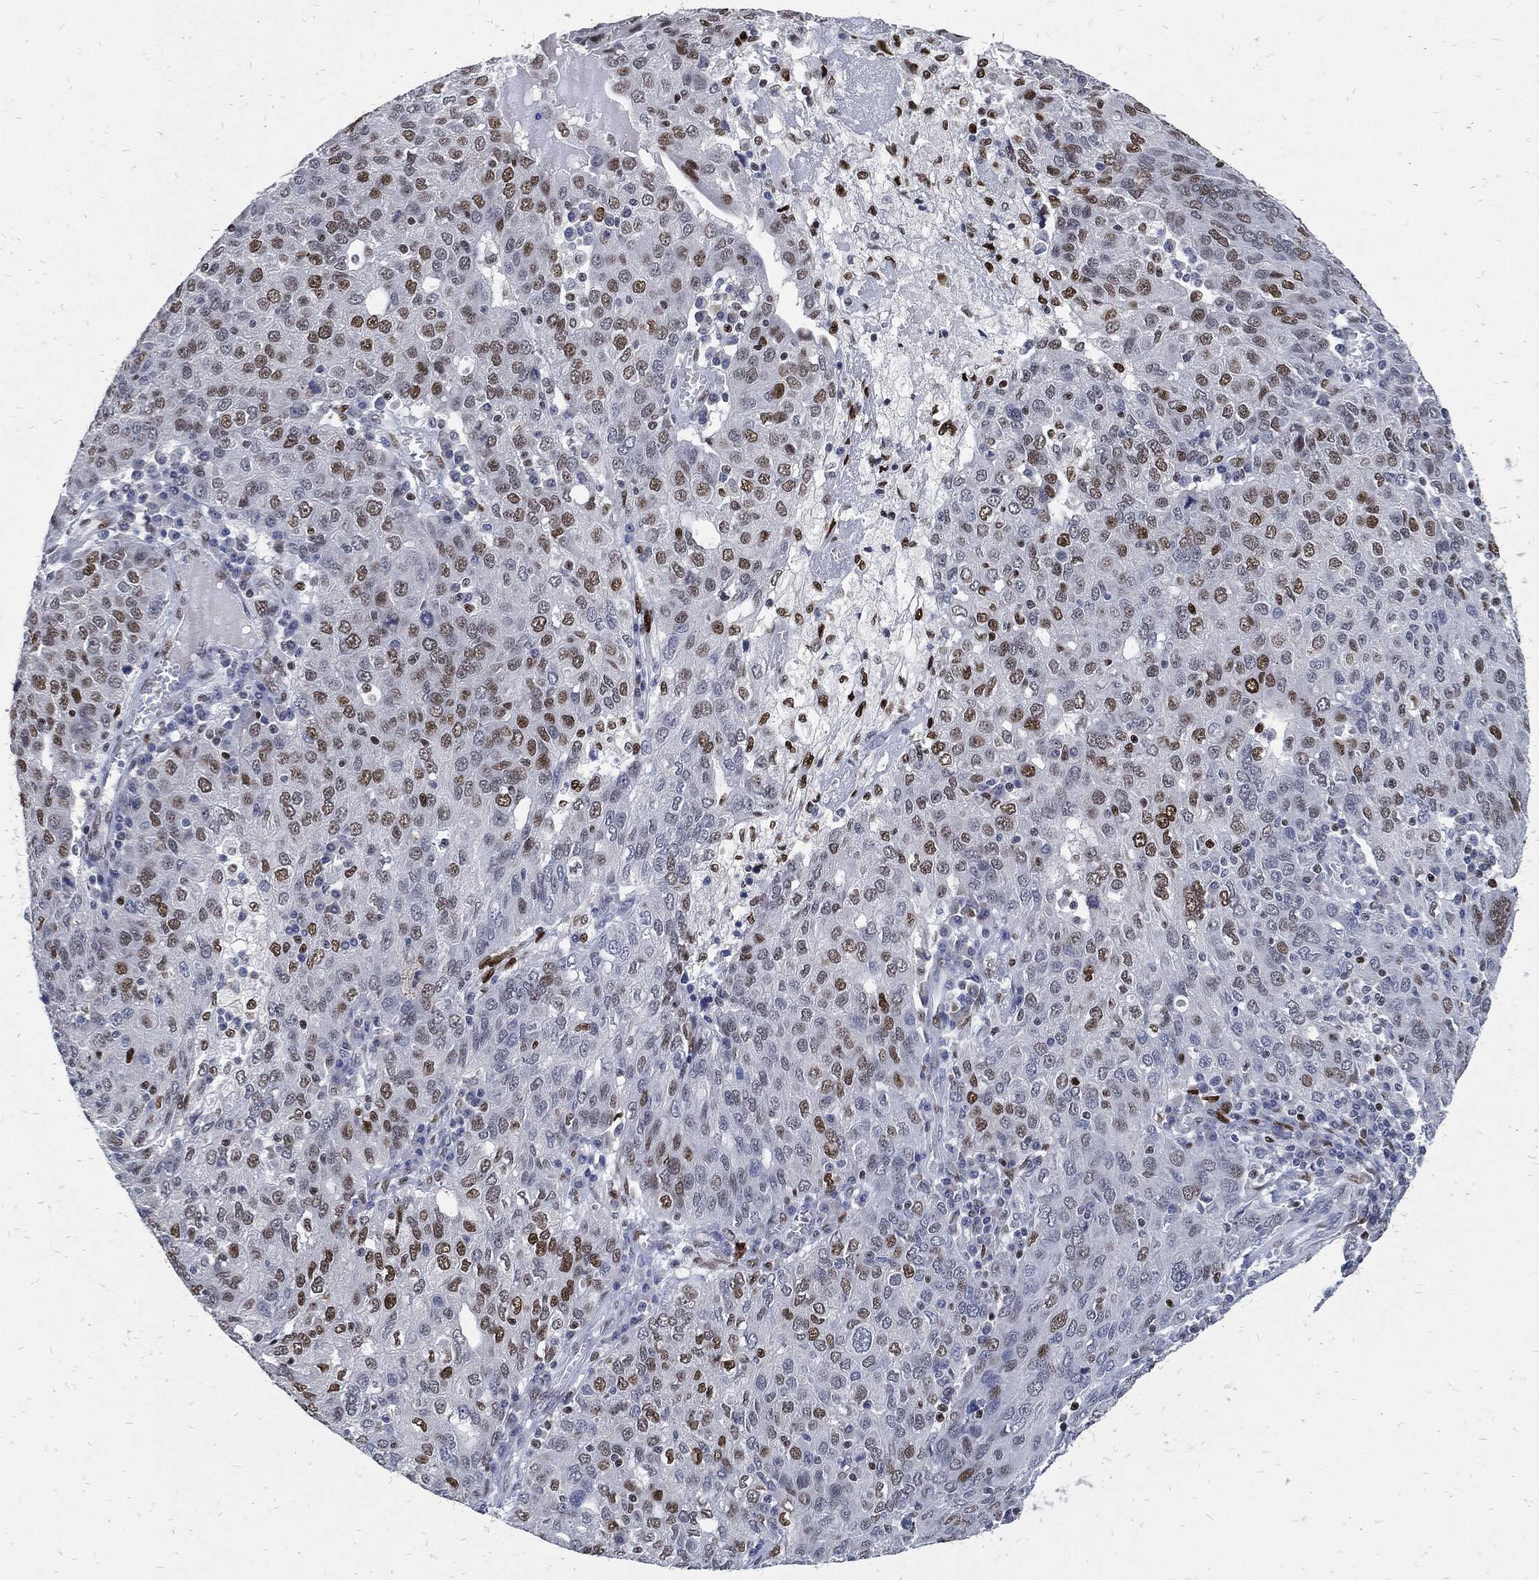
{"staining": {"intensity": "moderate", "quantity": "25%-75%", "location": "nuclear"}, "tissue": "ovarian cancer", "cell_type": "Tumor cells", "image_type": "cancer", "snomed": [{"axis": "morphology", "description": "Carcinoma, endometroid"}, {"axis": "topography", "description": "Ovary"}], "caption": "This micrograph reveals ovarian endometroid carcinoma stained with immunohistochemistry (IHC) to label a protein in brown. The nuclear of tumor cells show moderate positivity for the protein. Nuclei are counter-stained blue.", "gene": "JUN", "patient": {"sex": "female", "age": 50}}